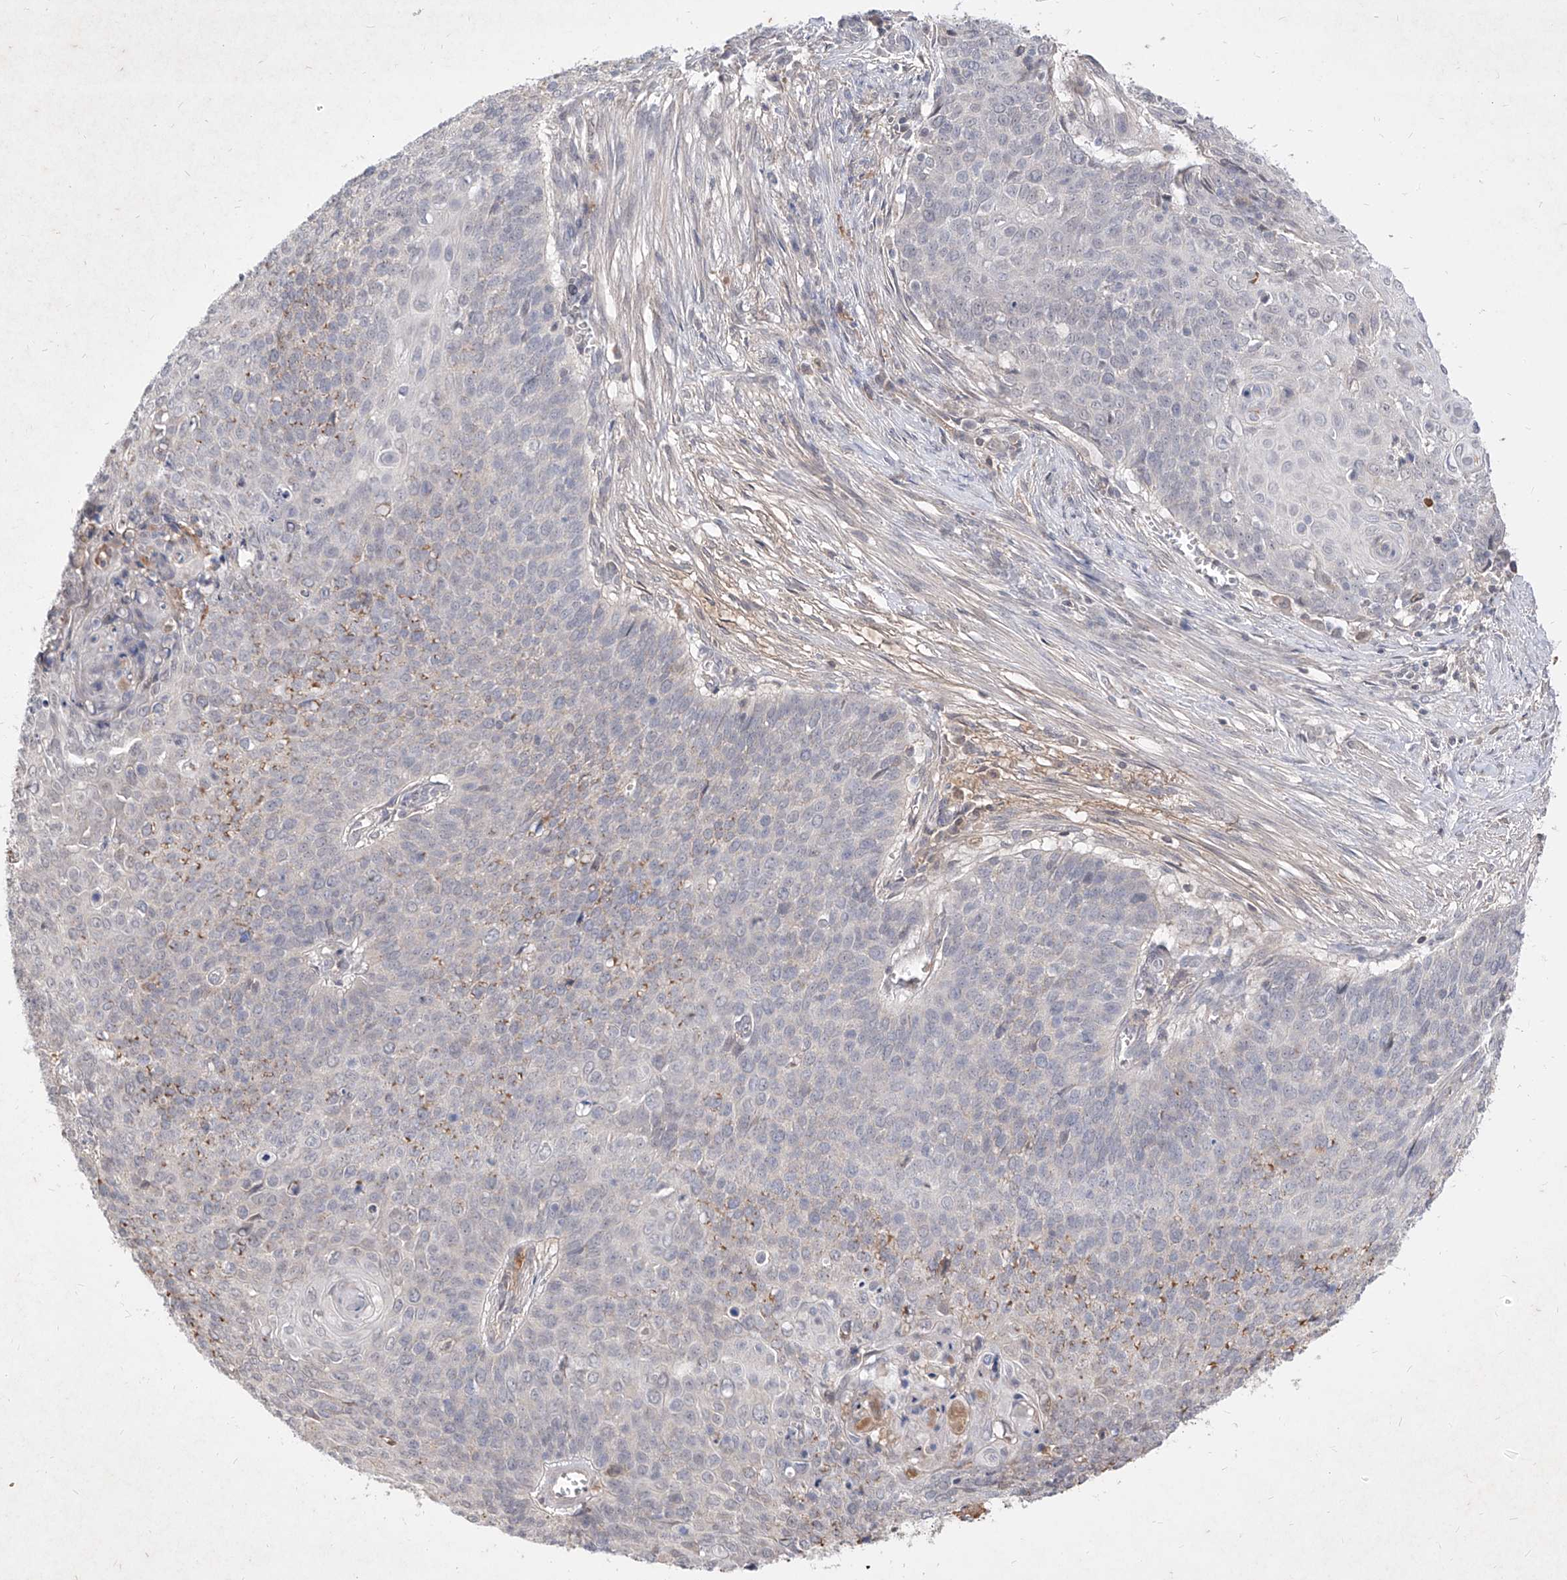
{"staining": {"intensity": "negative", "quantity": "none", "location": "none"}, "tissue": "cervical cancer", "cell_type": "Tumor cells", "image_type": "cancer", "snomed": [{"axis": "morphology", "description": "Squamous cell carcinoma, NOS"}, {"axis": "topography", "description": "Cervix"}], "caption": "Histopathology image shows no protein positivity in tumor cells of cervical squamous cell carcinoma tissue.", "gene": "C4A", "patient": {"sex": "female", "age": 39}}